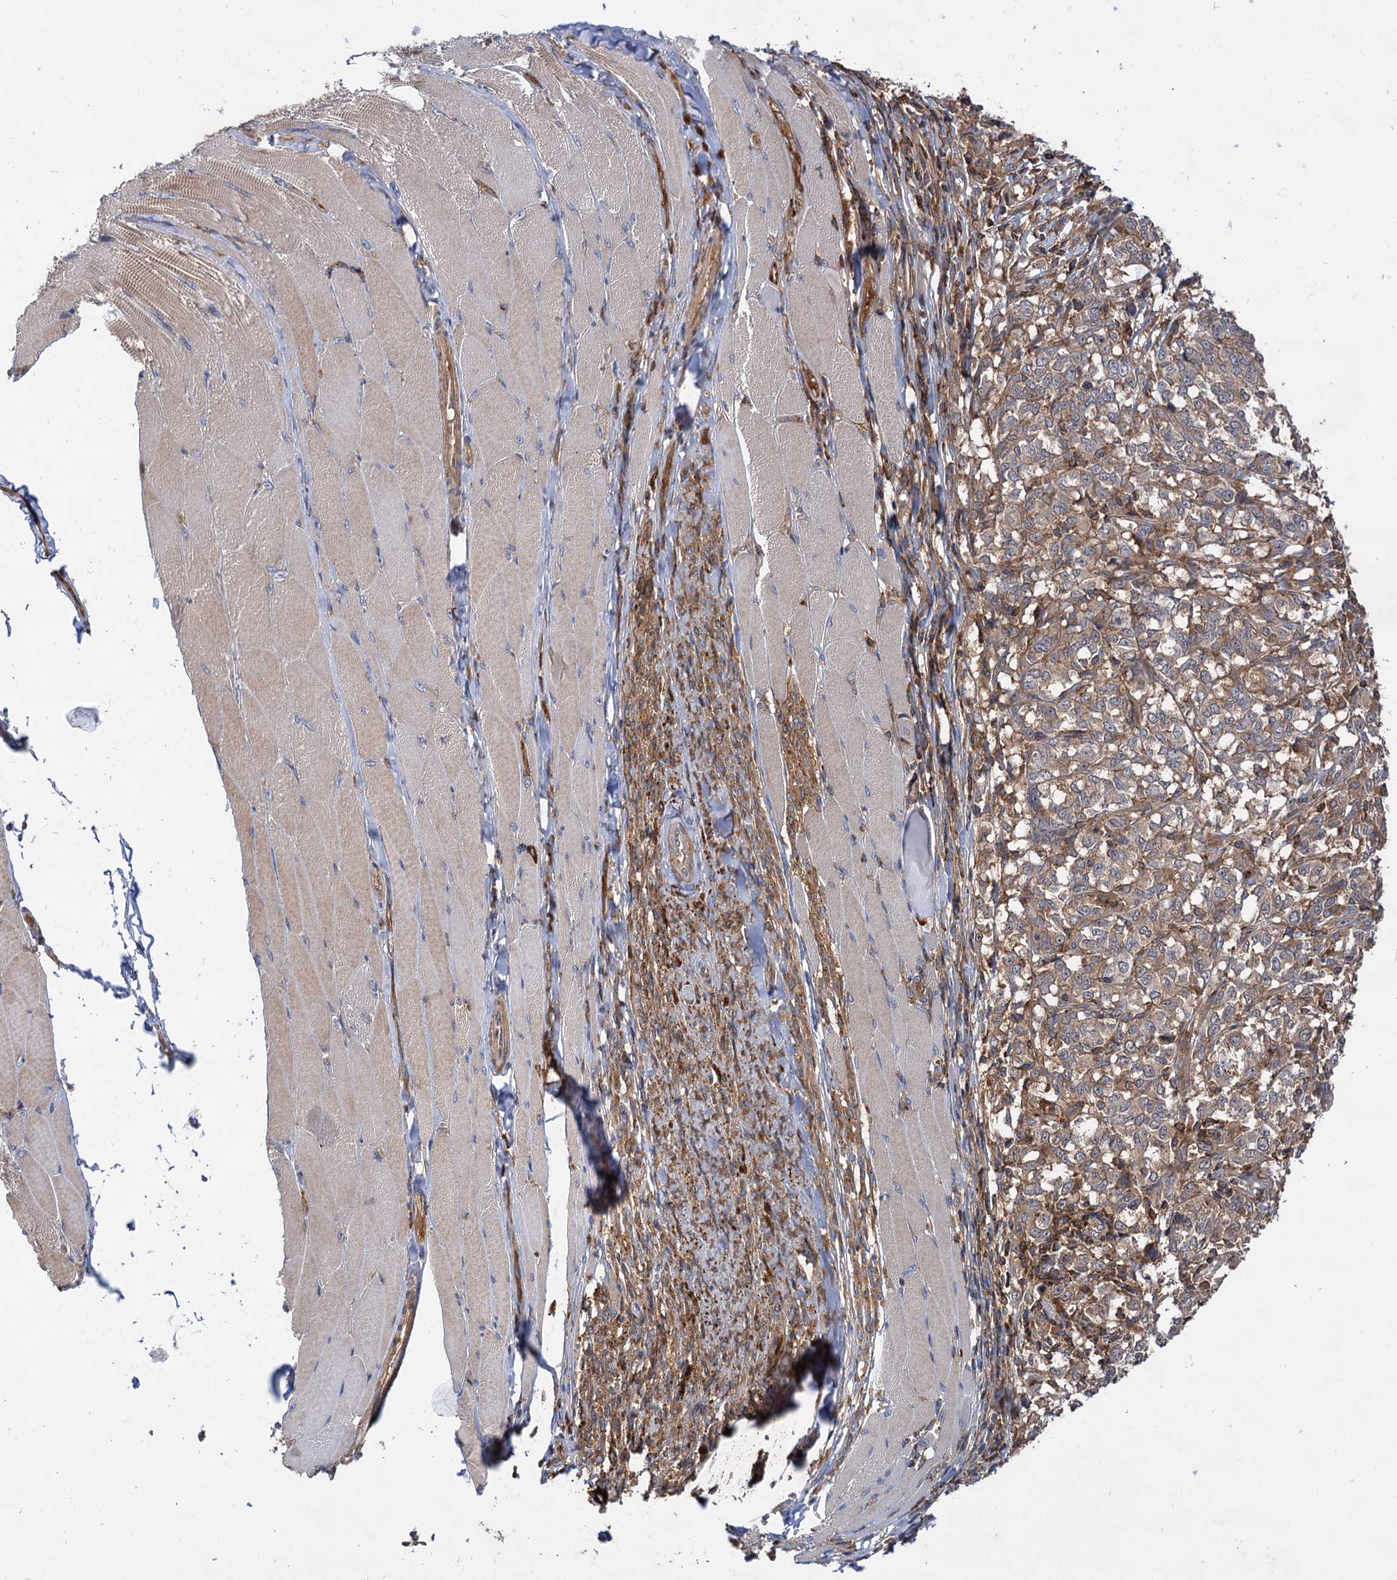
{"staining": {"intensity": "weak", "quantity": "25%-75%", "location": "cytoplasmic/membranous"}, "tissue": "melanoma", "cell_type": "Tumor cells", "image_type": "cancer", "snomed": [{"axis": "morphology", "description": "Malignant melanoma, NOS"}, {"axis": "topography", "description": "Skin"}], "caption": "IHC of human melanoma shows low levels of weak cytoplasmic/membranous staining in approximately 25%-75% of tumor cells.", "gene": "PACS1", "patient": {"sex": "female", "age": 72}}